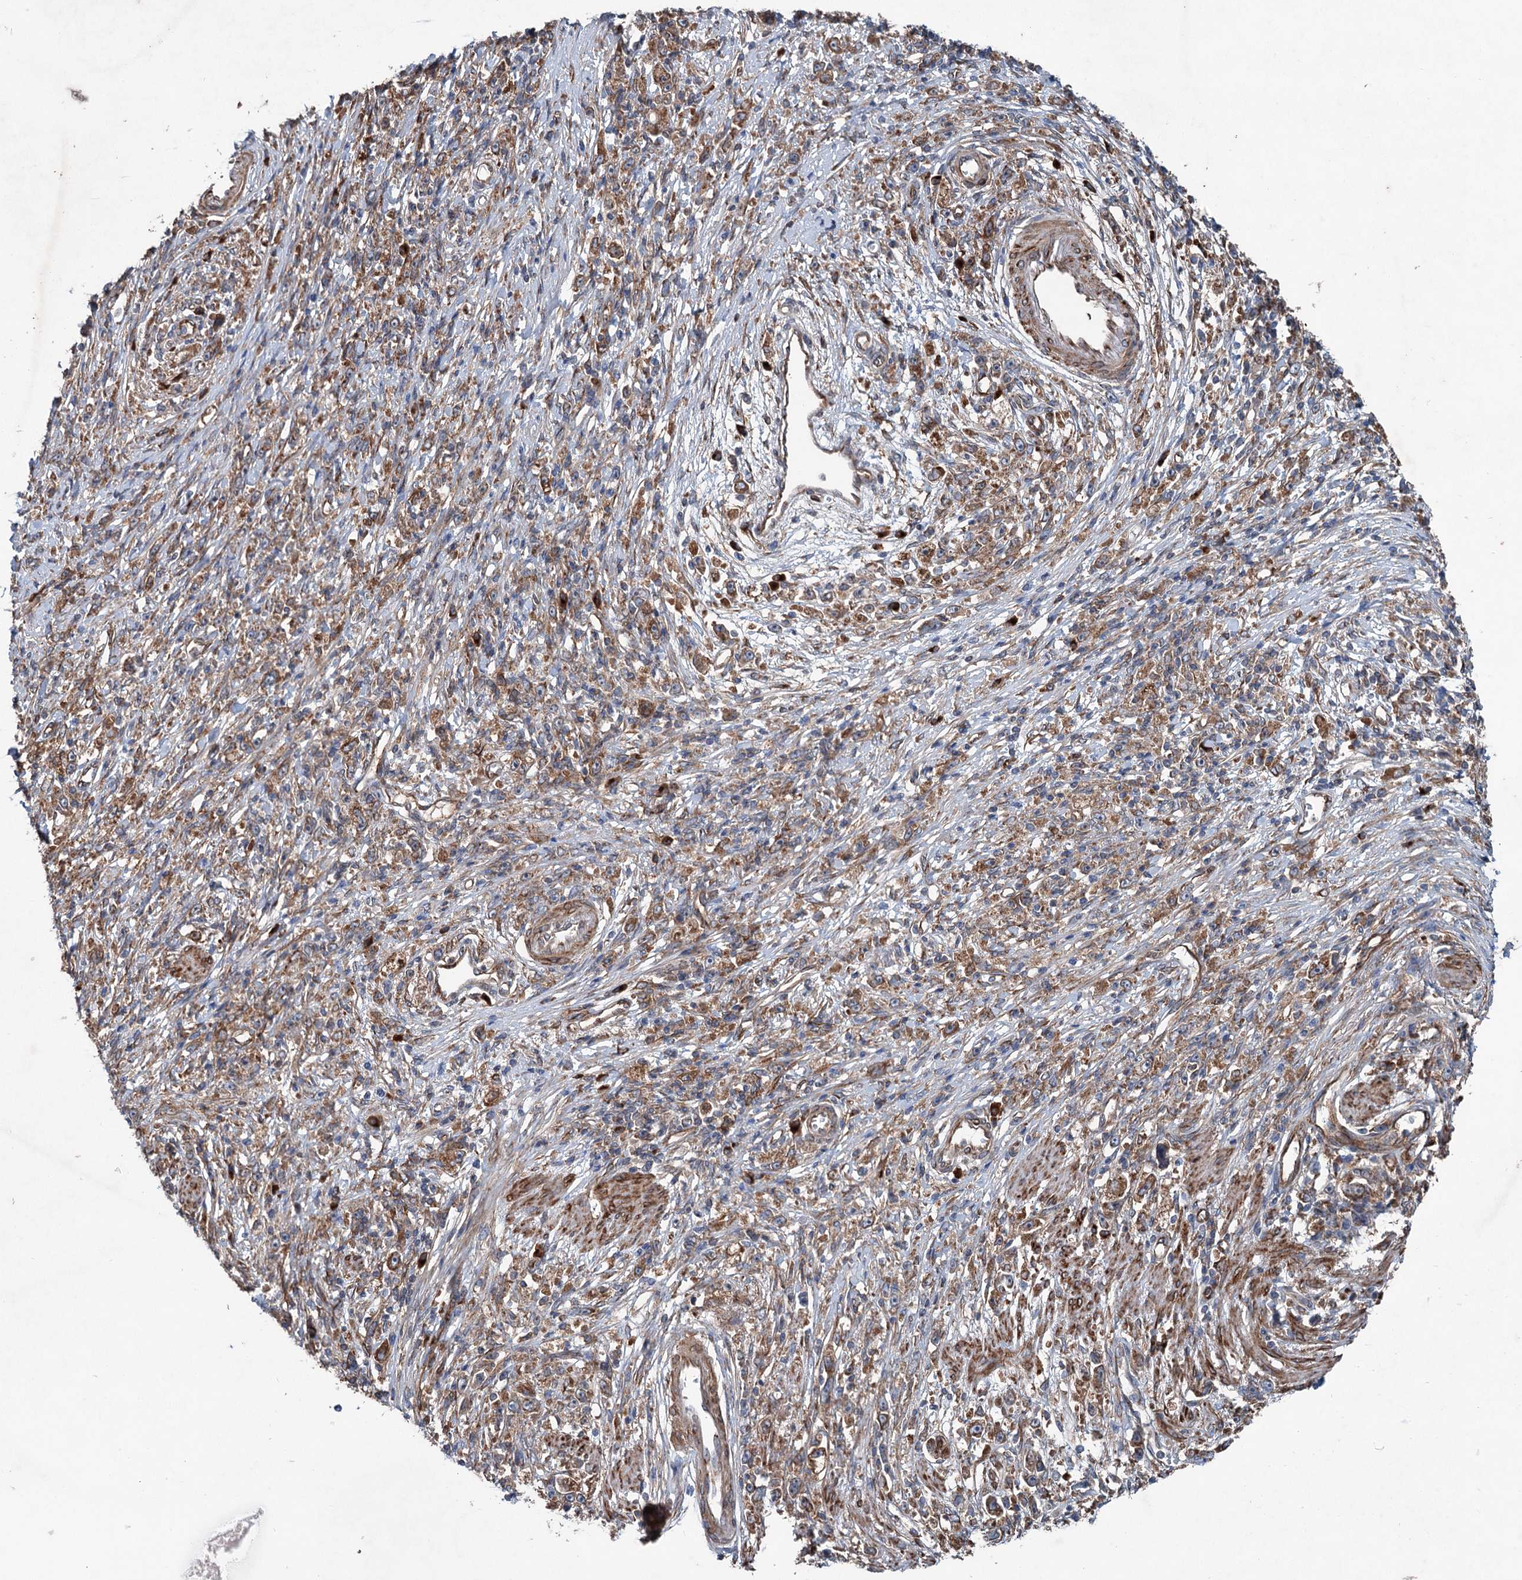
{"staining": {"intensity": "moderate", "quantity": ">75%", "location": "cytoplasmic/membranous"}, "tissue": "stomach cancer", "cell_type": "Tumor cells", "image_type": "cancer", "snomed": [{"axis": "morphology", "description": "Adenocarcinoma, NOS"}, {"axis": "topography", "description": "Stomach"}], "caption": "DAB immunohistochemical staining of stomach adenocarcinoma displays moderate cytoplasmic/membranous protein staining in approximately >75% of tumor cells.", "gene": "CALCOCO1", "patient": {"sex": "female", "age": 59}}